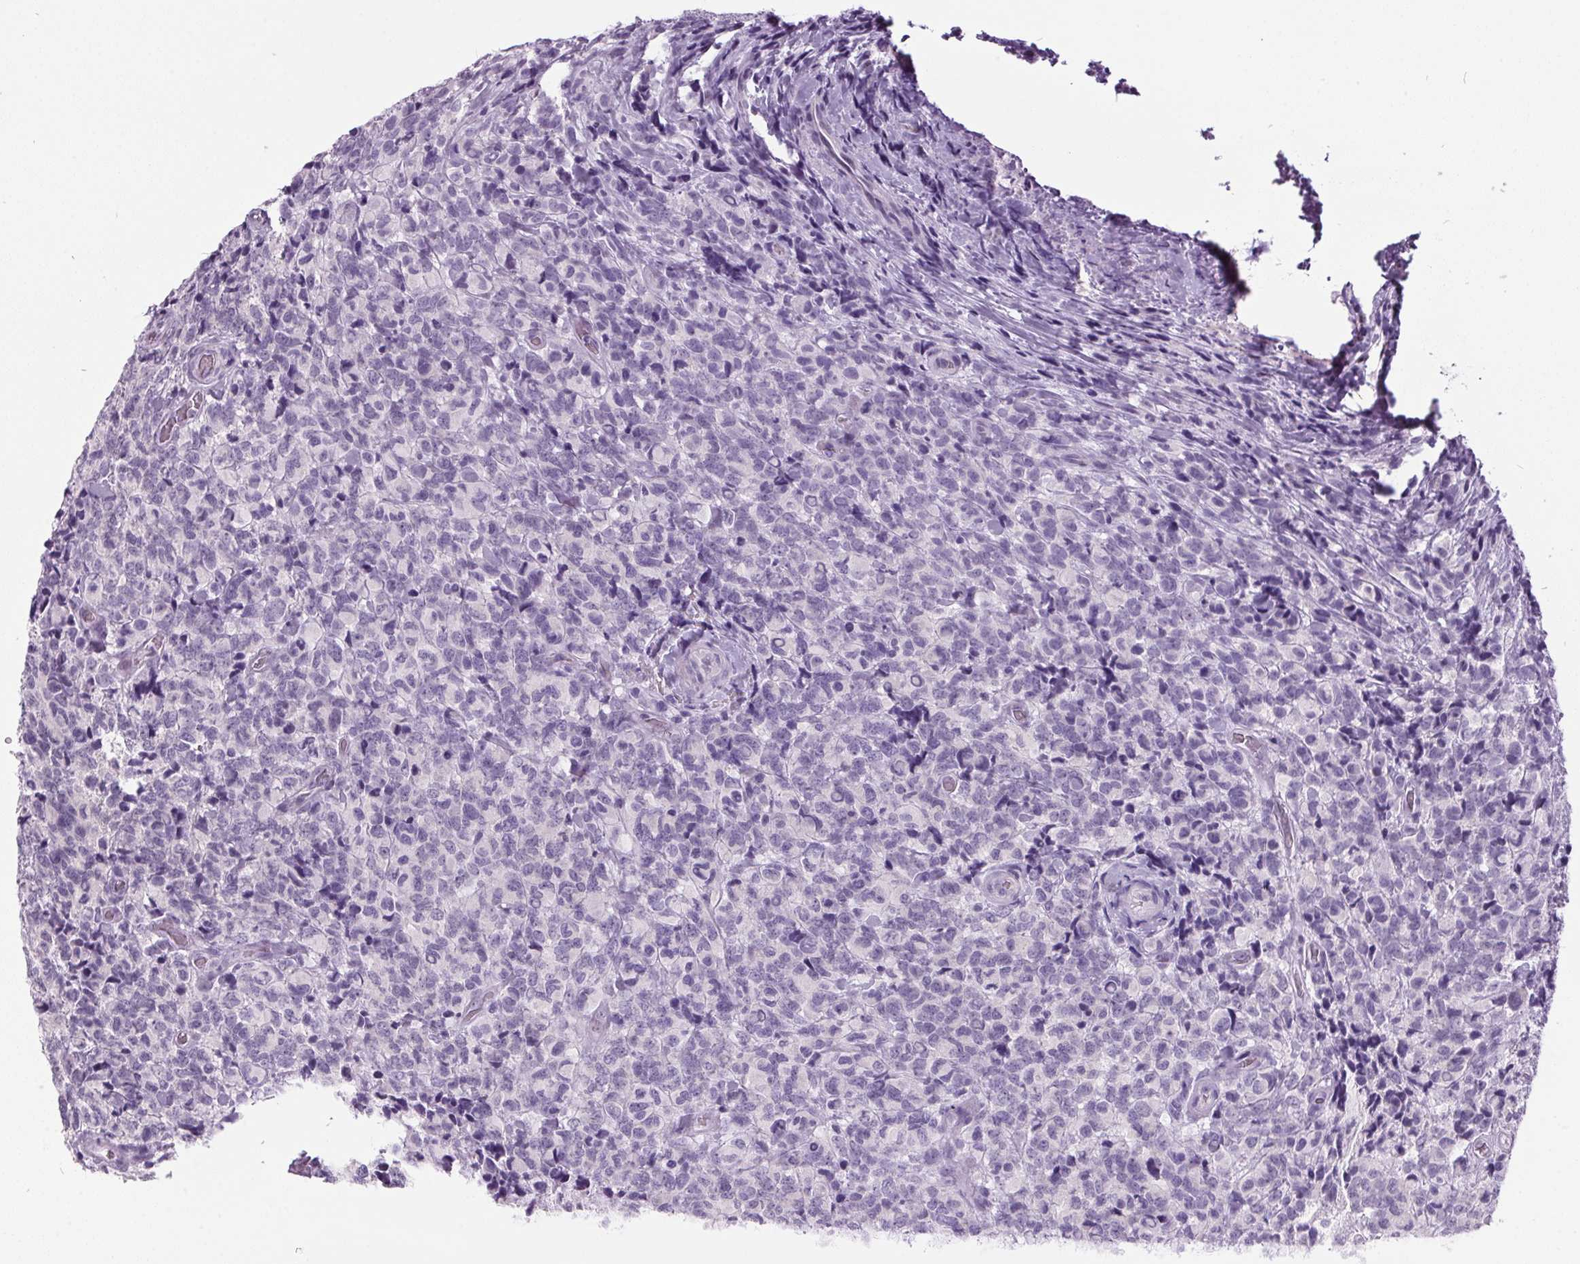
{"staining": {"intensity": "negative", "quantity": "none", "location": "none"}, "tissue": "glioma", "cell_type": "Tumor cells", "image_type": "cancer", "snomed": [{"axis": "morphology", "description": "Glioma, malignant, High grade"}, {"axis": "topography", "description": "Brain"}], "caption": "Photomicrograph shows no protein staining in tumor cells of high-grade glioma (malignant) tissue.", "gene": "ODAD2", "patient": {"sex": "male", "age": 39}}